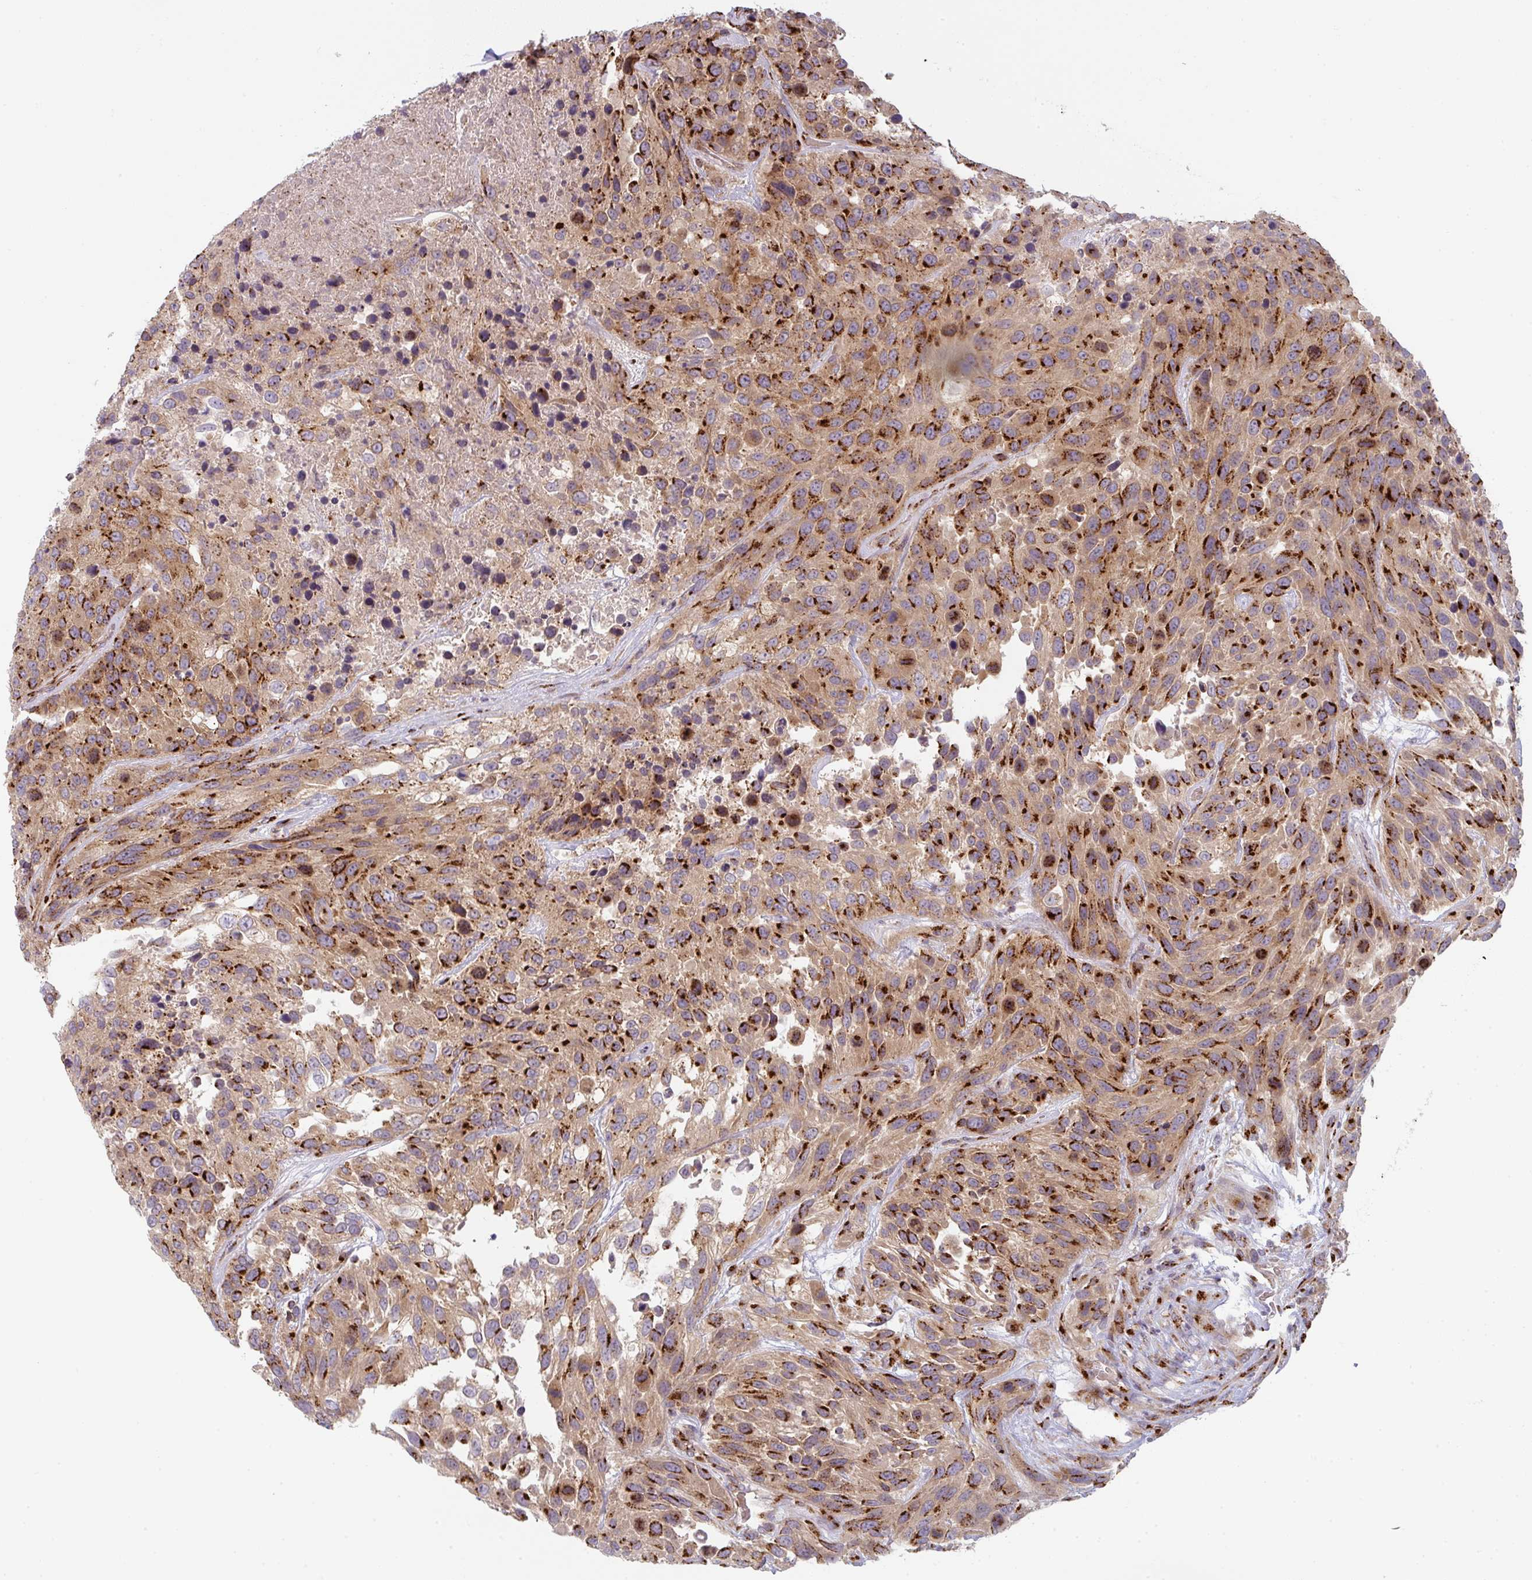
{"staining": {"intensity": "strong", "quantity": ">75%", "location": "cytoplasmic/membranous"}, "tissue": "urothelial cancer", "cell_type": "Tumor cells", "image_type": "cancer", "snomed": [{"axis": "morphology", "description": "Urothelial carcinoma, High grade"}, {"axis": "topography", "description": "Urinary bladder"}], "caption": "DAB immunohistochemical staining of urothelial cancer reveals strong cytoplasmic/membranous protein expression in approximately >75% of tumor cells. The staining was performed using DAB (3,3'-diaminobenzidine) to visualize the protein expression in brown, while the nuclei were stained in blue with hematoxylin (Magnification: 20x).", "gene": "GVQW3", "patient": {"sex": "female", "age": 70}}